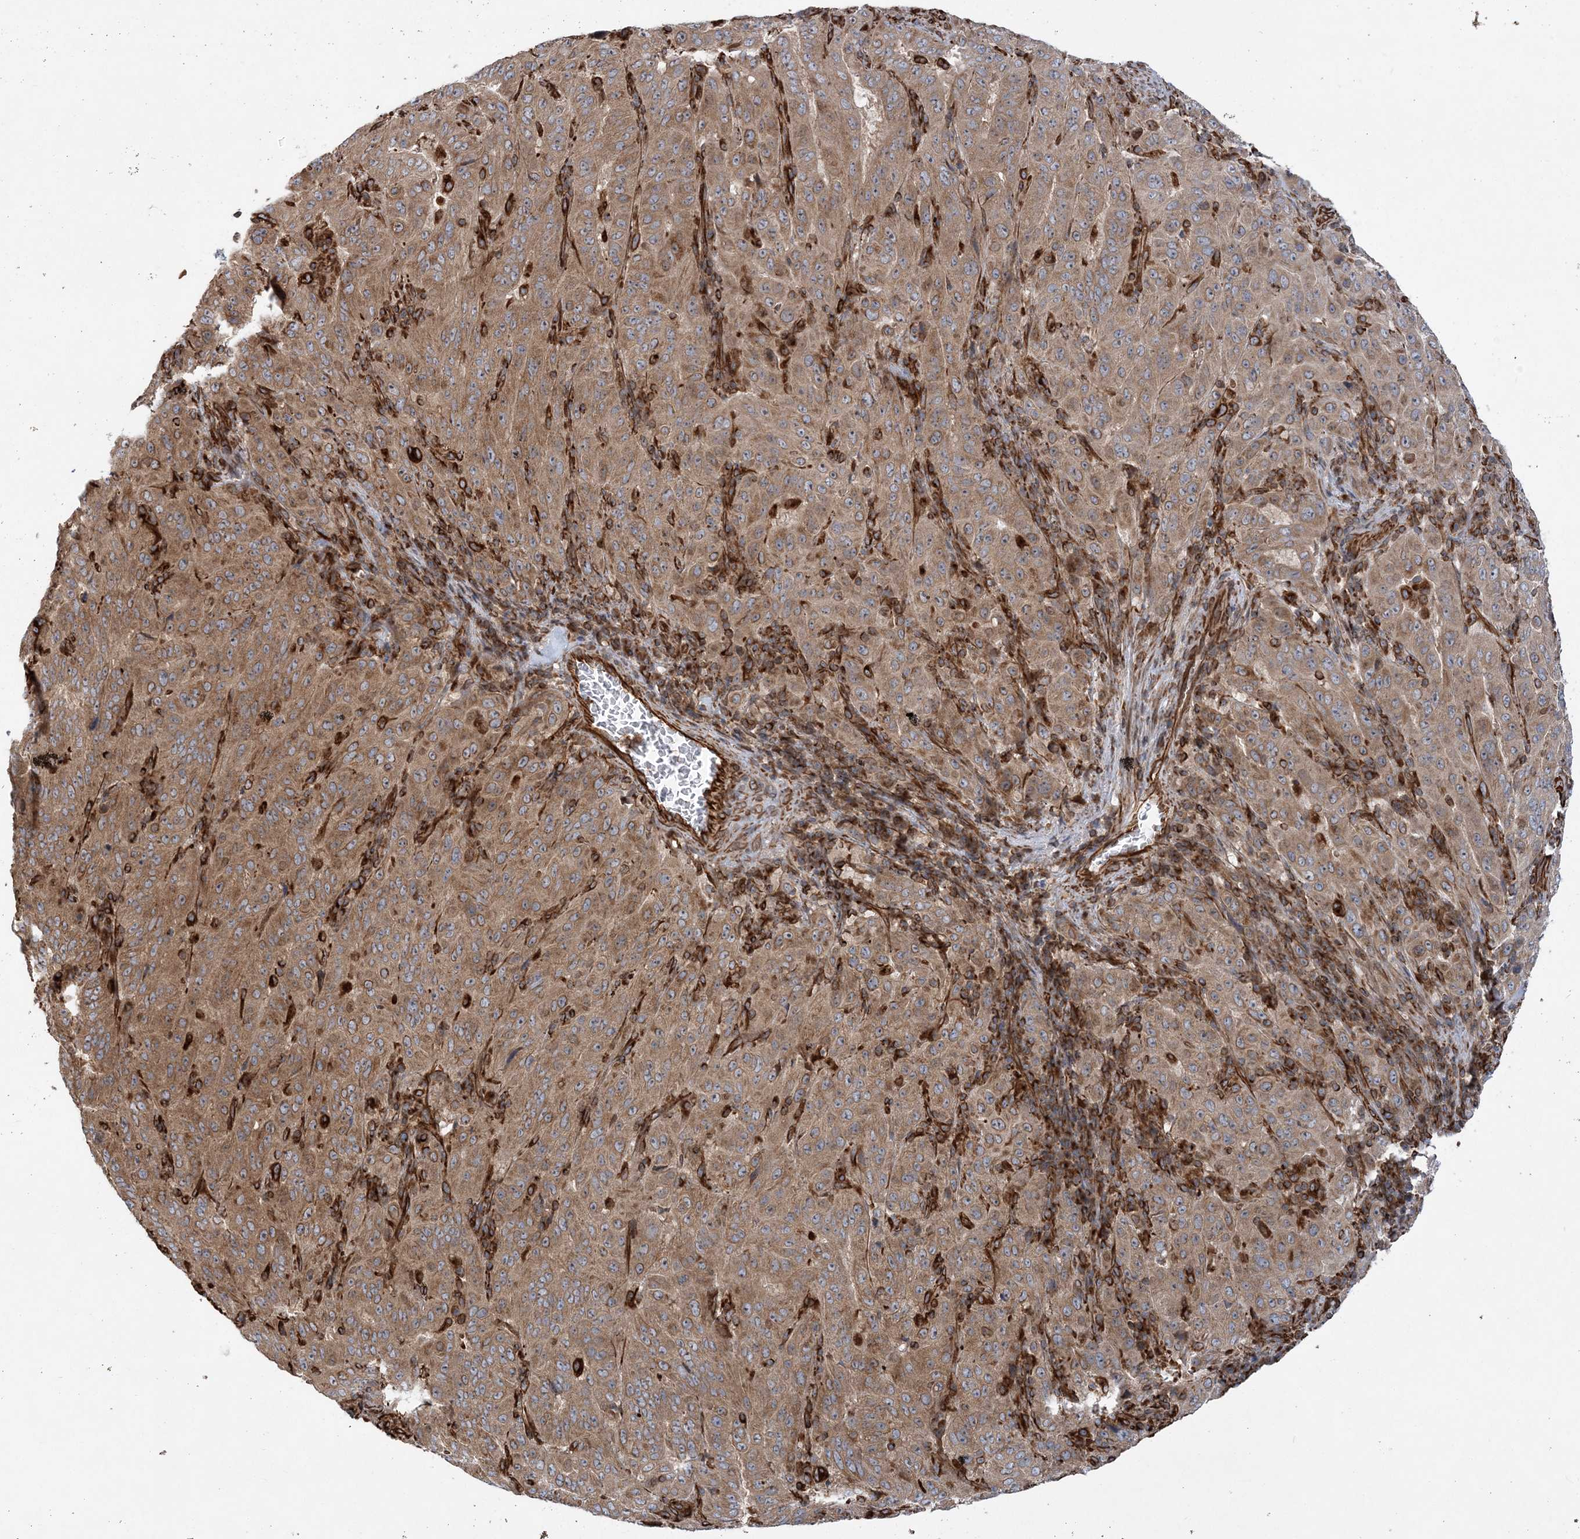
{"staining": {"intensity": "moderate", "quantity": ">75%", "location": "cytoplasmic/membranous"}, "tissue": "pancreatic cancer", "cell_type": "Tumor cells", "image_type": "cancer", "snomed": [{"axis": "morphology", "description": "Adenocarcinoma, NOS"}, {"axis": "topography", "description": "Pancreas"}], "caption": "Human adenocarcinoma (pancreatic) stained with a protein marker reveals moderate staining in tumor cells.", "gene": "FAM114A2", "patient": {"sex": "male", "age": 63}}